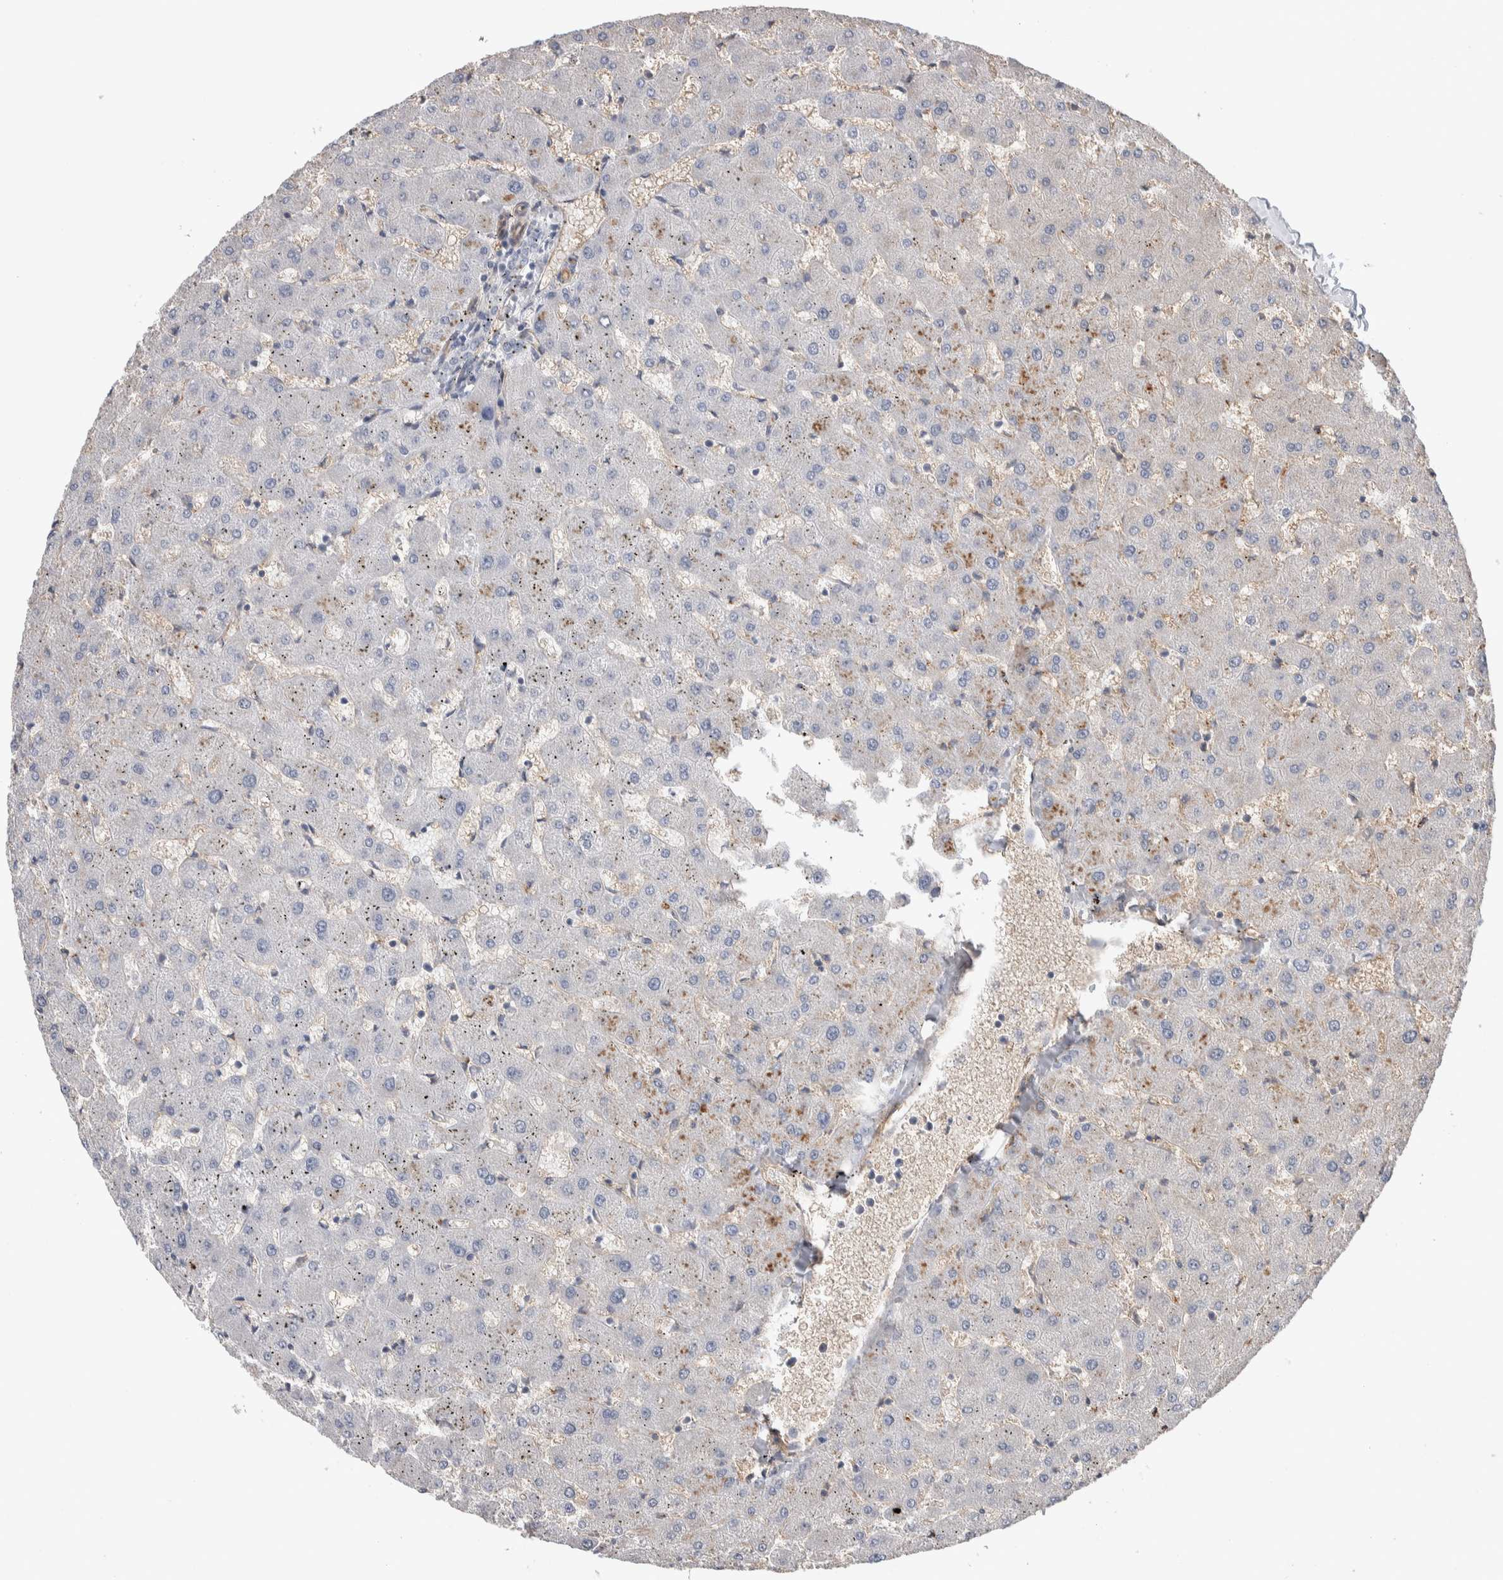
{"staining": {"intensity": "negative", "quantity": "none", "location": "none"}, "tissue": "liver", "cell_type": "Cholangiocytes", "image_type": "normal", "snomed": [{"axis": "morphology", "description": "Normal tissue, NOS"}, {"axis": "topography", "description": "Liver"}], "caption": "High magnification brightfield microscopy of benign liver stained with DAB (brown) and counterstained with hematoxylin (blue): cholangiocytes show no significant positivity. (Stains: DAB (3,3'-diaminobenzidine) IHC with hematoxylin counter stain, Microscopy: brightfield microscopy at high magnification).", "gene": "GCNA", "patient": {"sex": "female", "age": 63}}